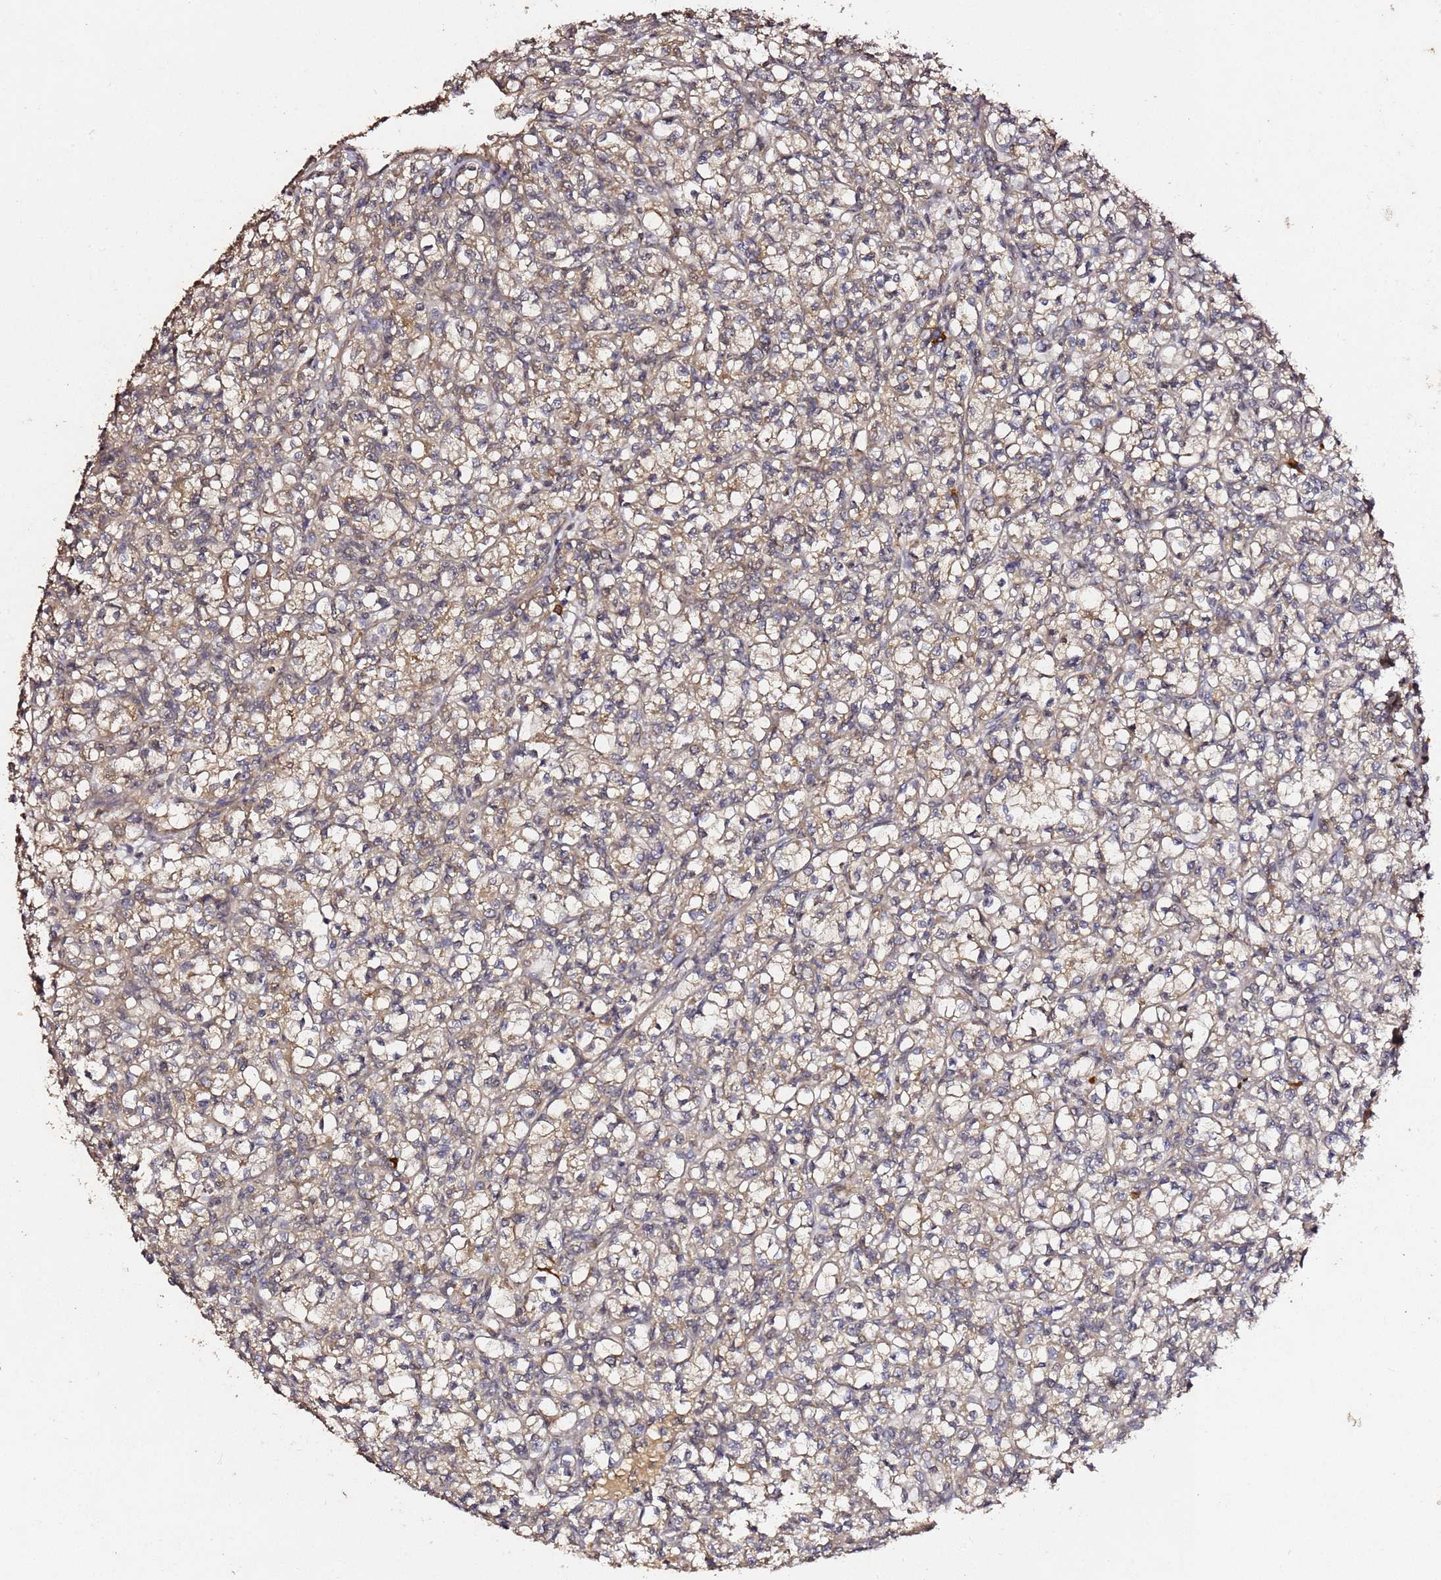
{"staining": {"intensity": "weak", "quantity": ">75%", "location": "cytoplasmic/membranous"}, "tissue": "renal cancer", "cell_type": "Tumor cells", "image_type": "cancer", "snomed": [{"axis": "morphology", "description": "Adenocarcinoma, NOS"}, {"axis": "topography", "description": "Kidney"}], "caption": "Immunohistochemistry (DAB (3,3'-diaminobenzidine)) staining of human adenocarcinoma (renal) reveals weak cytoplasmic/membranous protein expression in approximately >75% of tumor cells.", "gene": "C6orf136", "patient": {"sex": "female", "age": 59}}